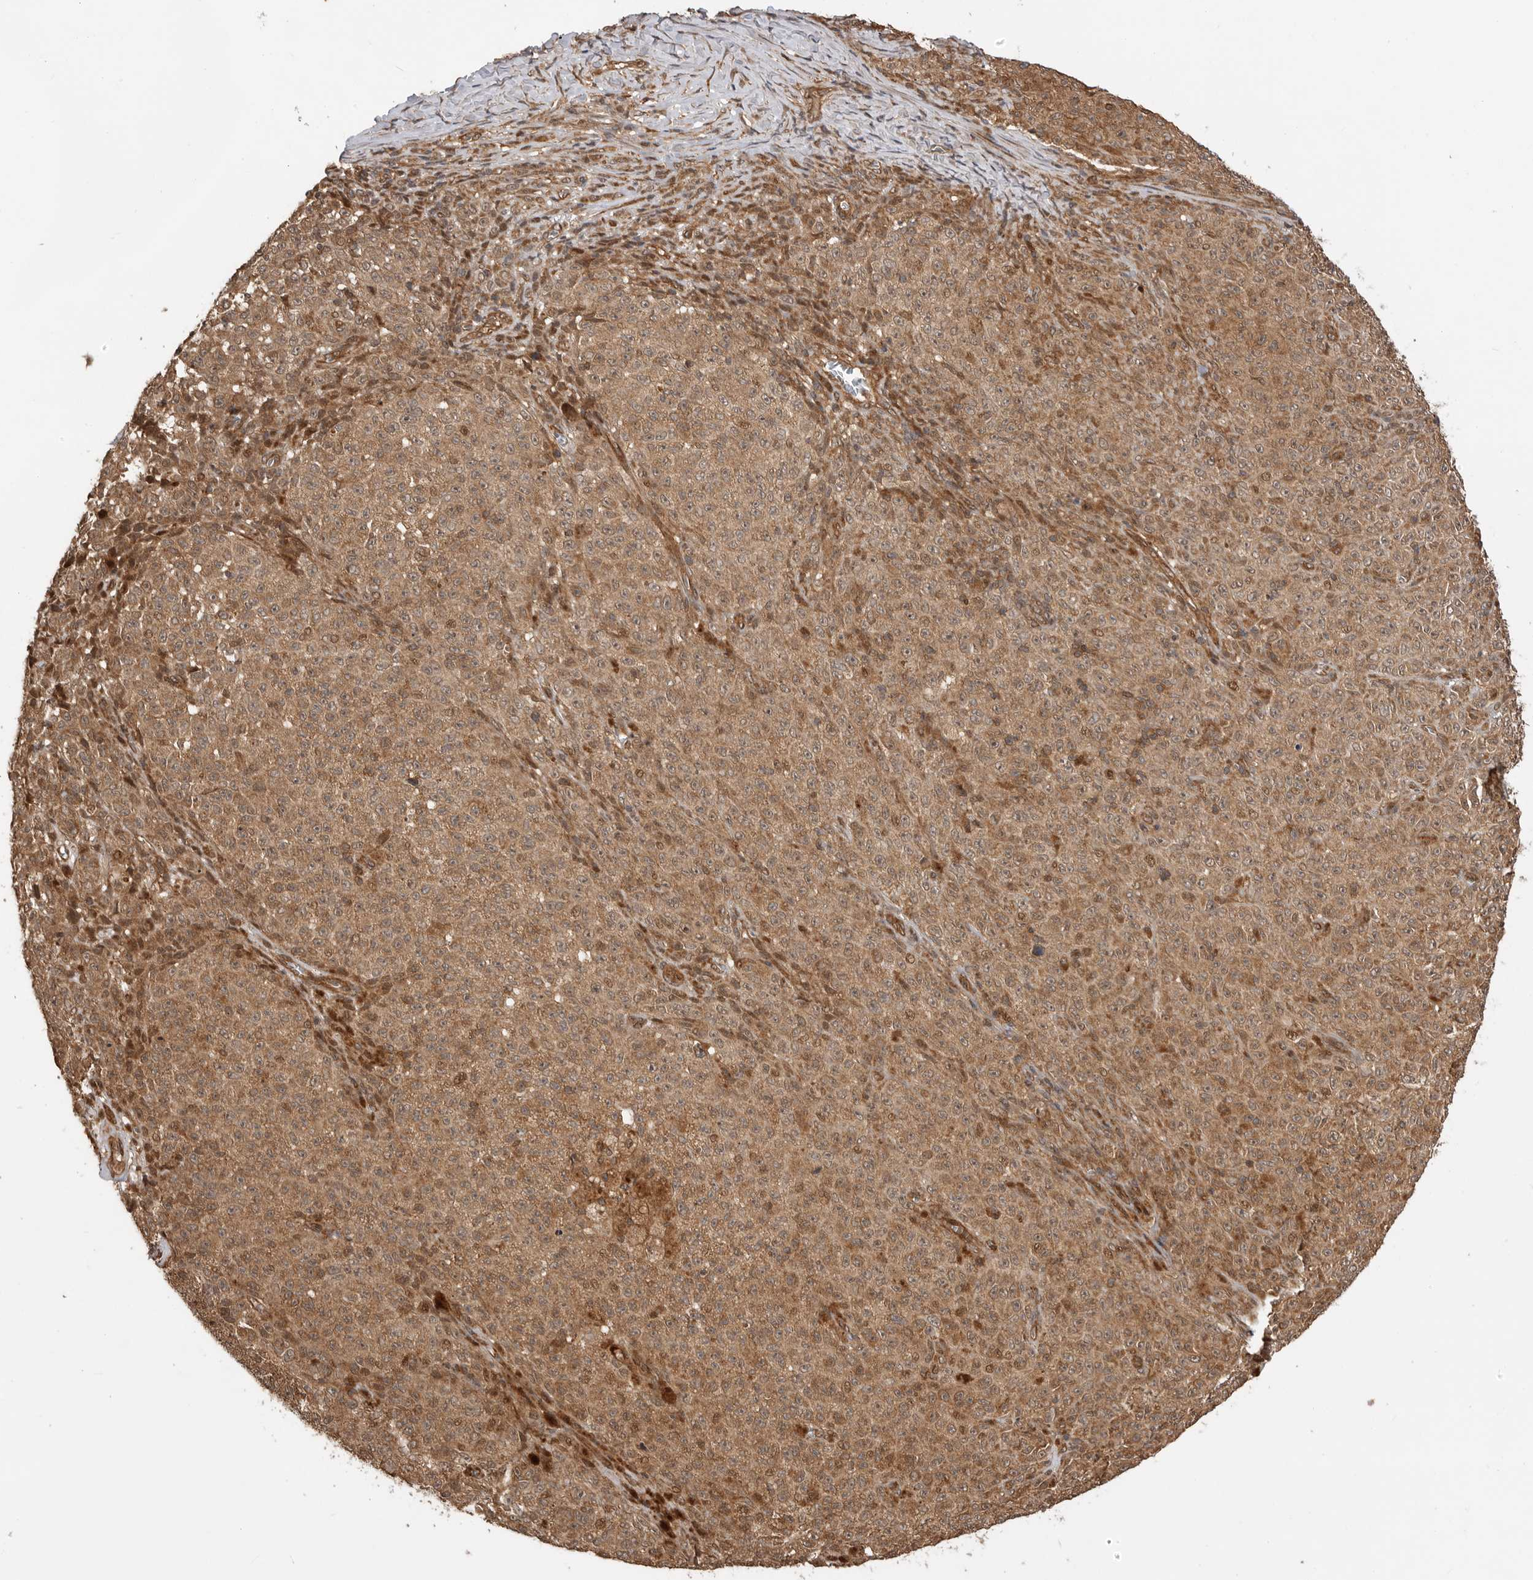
{"staining": {"intensity": "moderate", "quantity": ">75%", "location": "cytoplasmic/membranous"}, "tissue": "melanoma", "cell_type": "Tumor cells", "image_type": "cancer", "snomed": [{"axis": "morphology", "description": "Malignant melanoma, NOS"}, {"axis": "topography", "description": "Skin"}], "caption": "The photomicrograph shows staining of malignant melanoma, revealing moderate cytoplasmic/membranous protein staining (brown color) within tumor cells.", "gene": "ADPRS", "patient": {"sex": "female", "age": 82}}